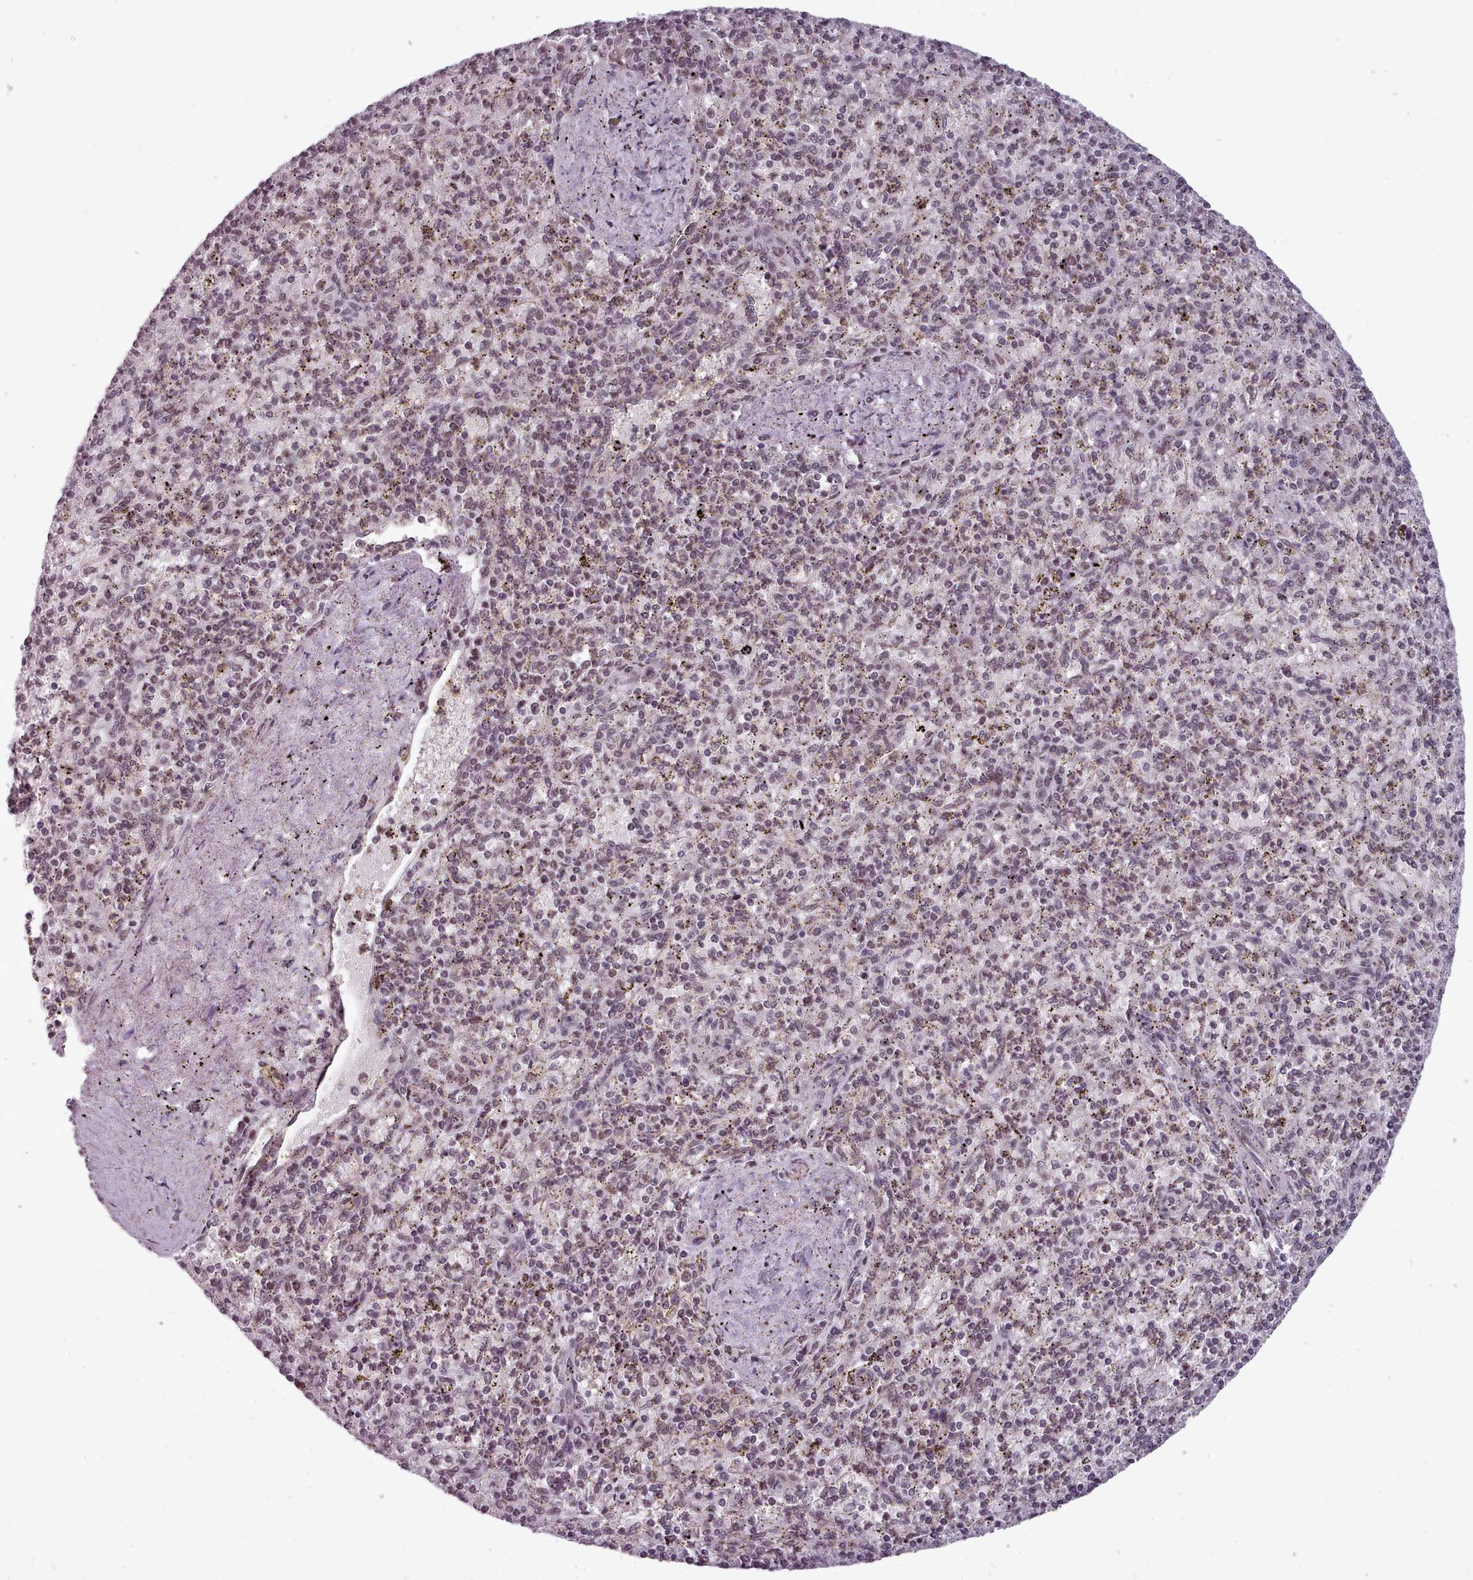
{"staining": {"intensity": "weak", "quantity": "<25%", "location": "nuclear"}, "tissue": "spleen", "cell_type": "Cells in red pulp", "image_type": "normal", "snomed": [{"axis": "morphology", "description": "Normal tissue, NOS"}, {"axis": "topography", "description": "Spleen"}], "caption": "IHC micrograph of normal spleen: spleen stained with DAB displays no significant protein expression in cells in red pulp.", "gene": "SRSF9", "patient": {"sex": "male", "age": 72}}